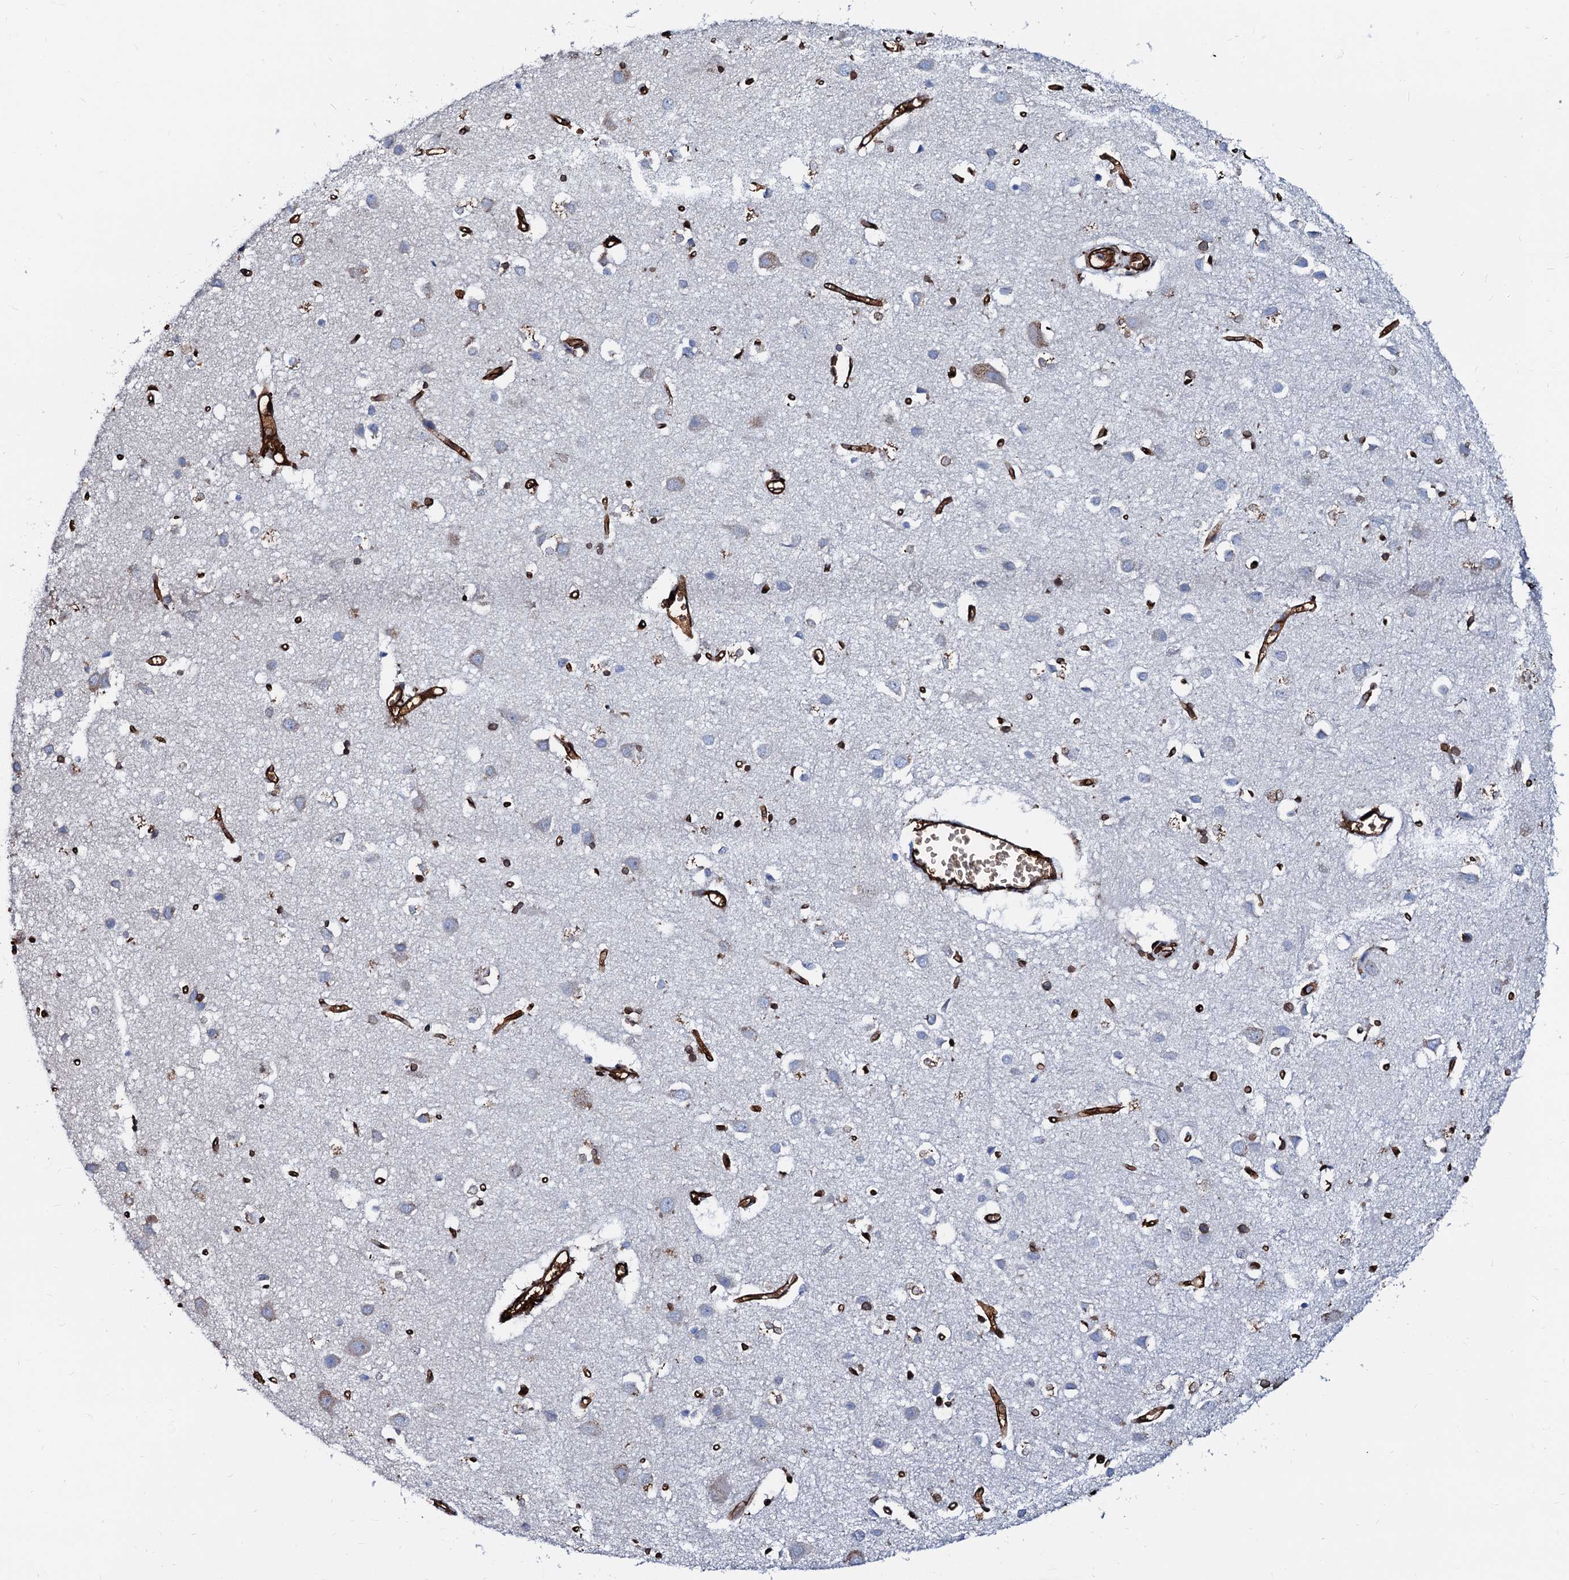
{"staining": {"intensity": "strong", "quantity": ">75%", "location": "cytoplasmic/membranous"}, "tissue": "cerebral cortex", "cell_type": "Endothelial cells", "image_type": "normal", "snomed": [{"axis": "morphology", "description": "Normal tissue, NOS"}, {"axis": "topography", "description": "Cerebral cortex"}], "caption": "Immunohistochemical staining of unremarkable cerebral cortex shows >75% levels of strong cytoplasmic/membranous protein staining in approximately >75% of endothelial cells.", "gene": "NRP2", "patient": {"sex": "female", "age": 64}}